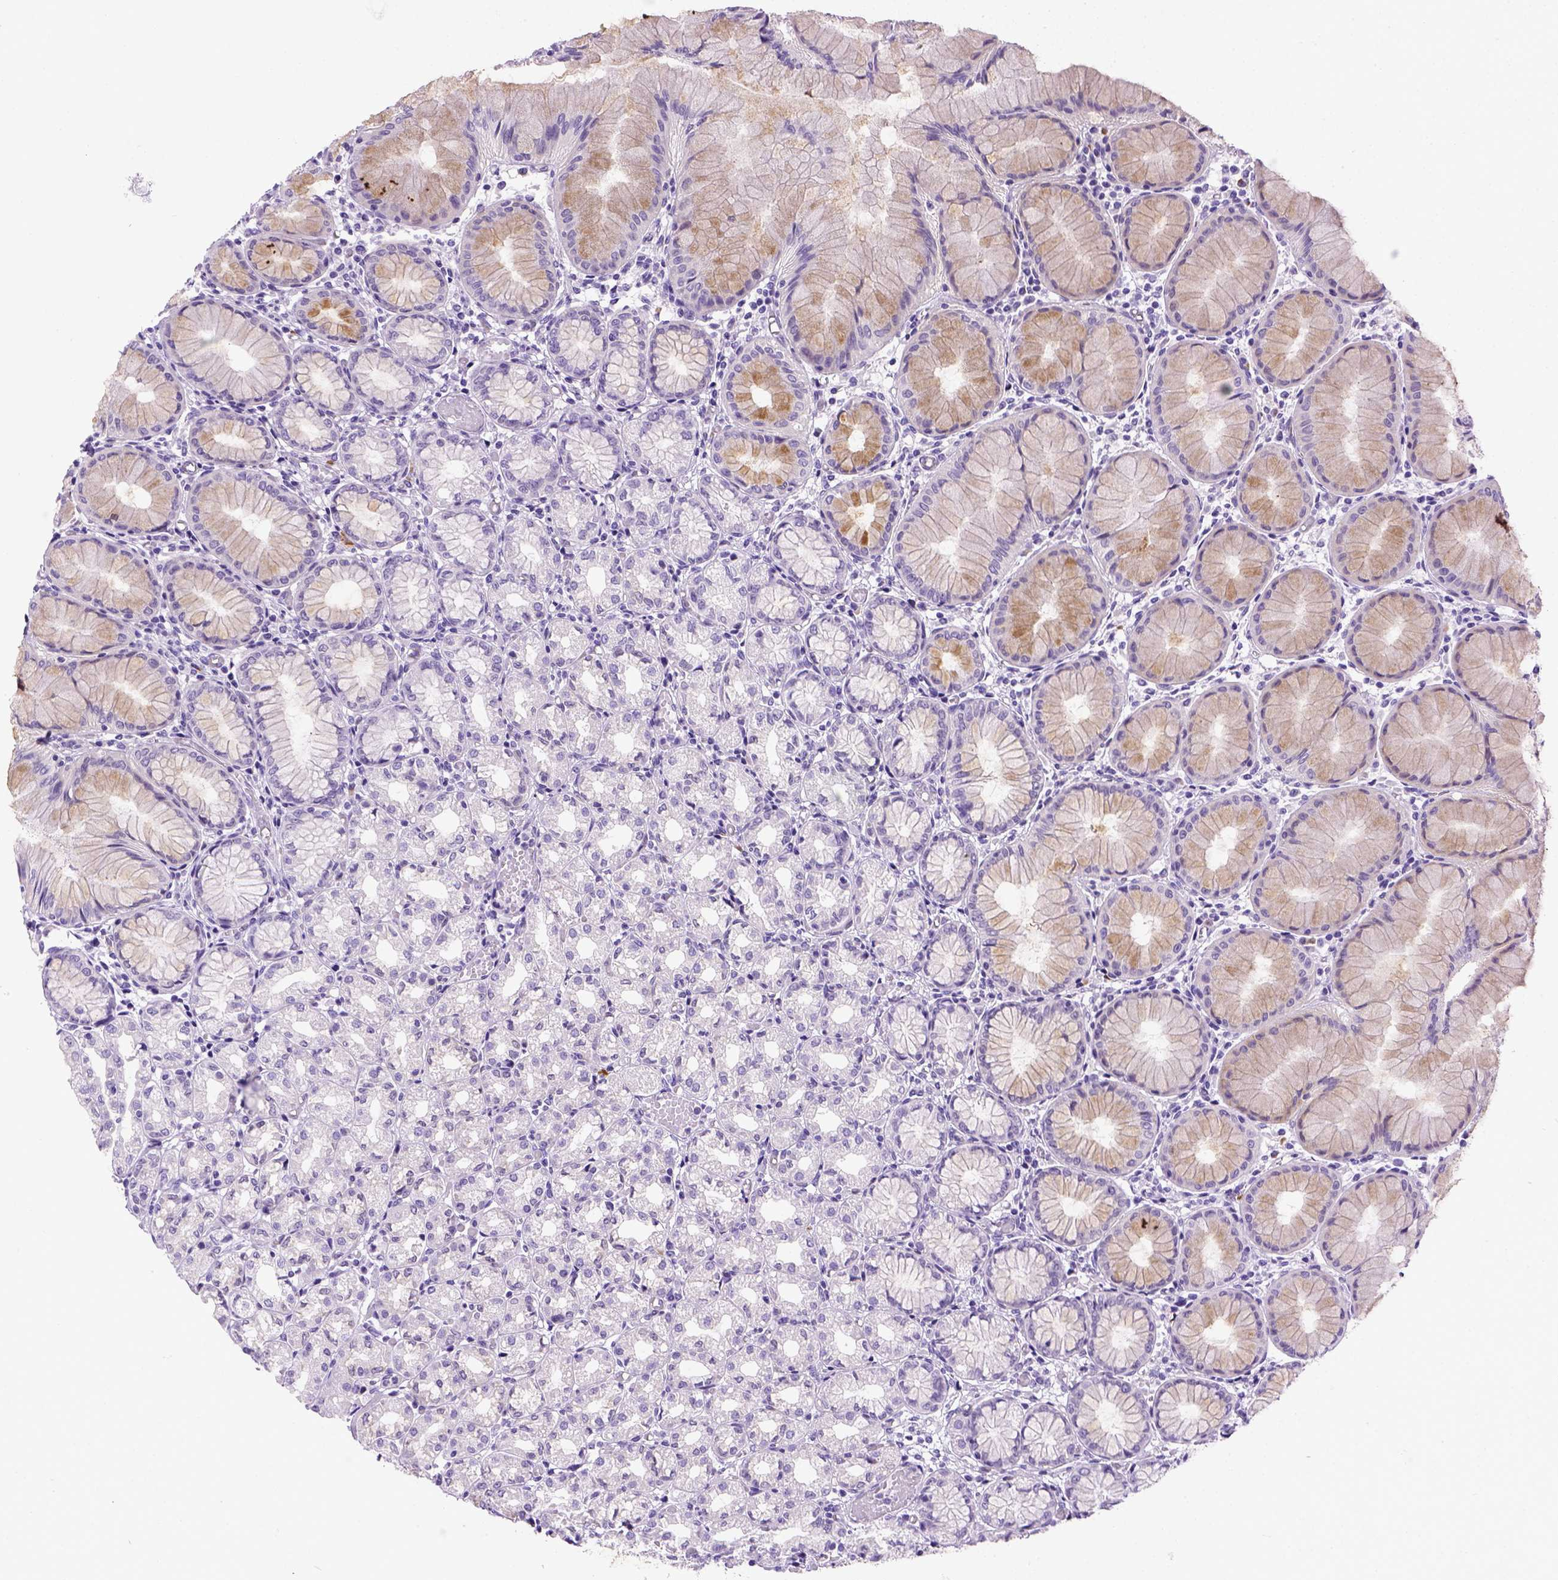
{"staining": {"intensity": "weak", "quantity": "<25%", "location": "cytoplasmic/membranous"}, "tissue": "stomach", "cell_type": "Glandular cells", "image_type": "normal", "snomed": [{"axis": "morphology", "description": "Normal tissue, NOS"}, {"axis": "topography", "description": "Stomach"}], "caption": "This is a photomicrograph of immunohistochemistry staining of unremarkable stomach, which shows no expression in glandular cells.", "gene": "FAM184B", "patient": {"sex": "female", "age": 57}}